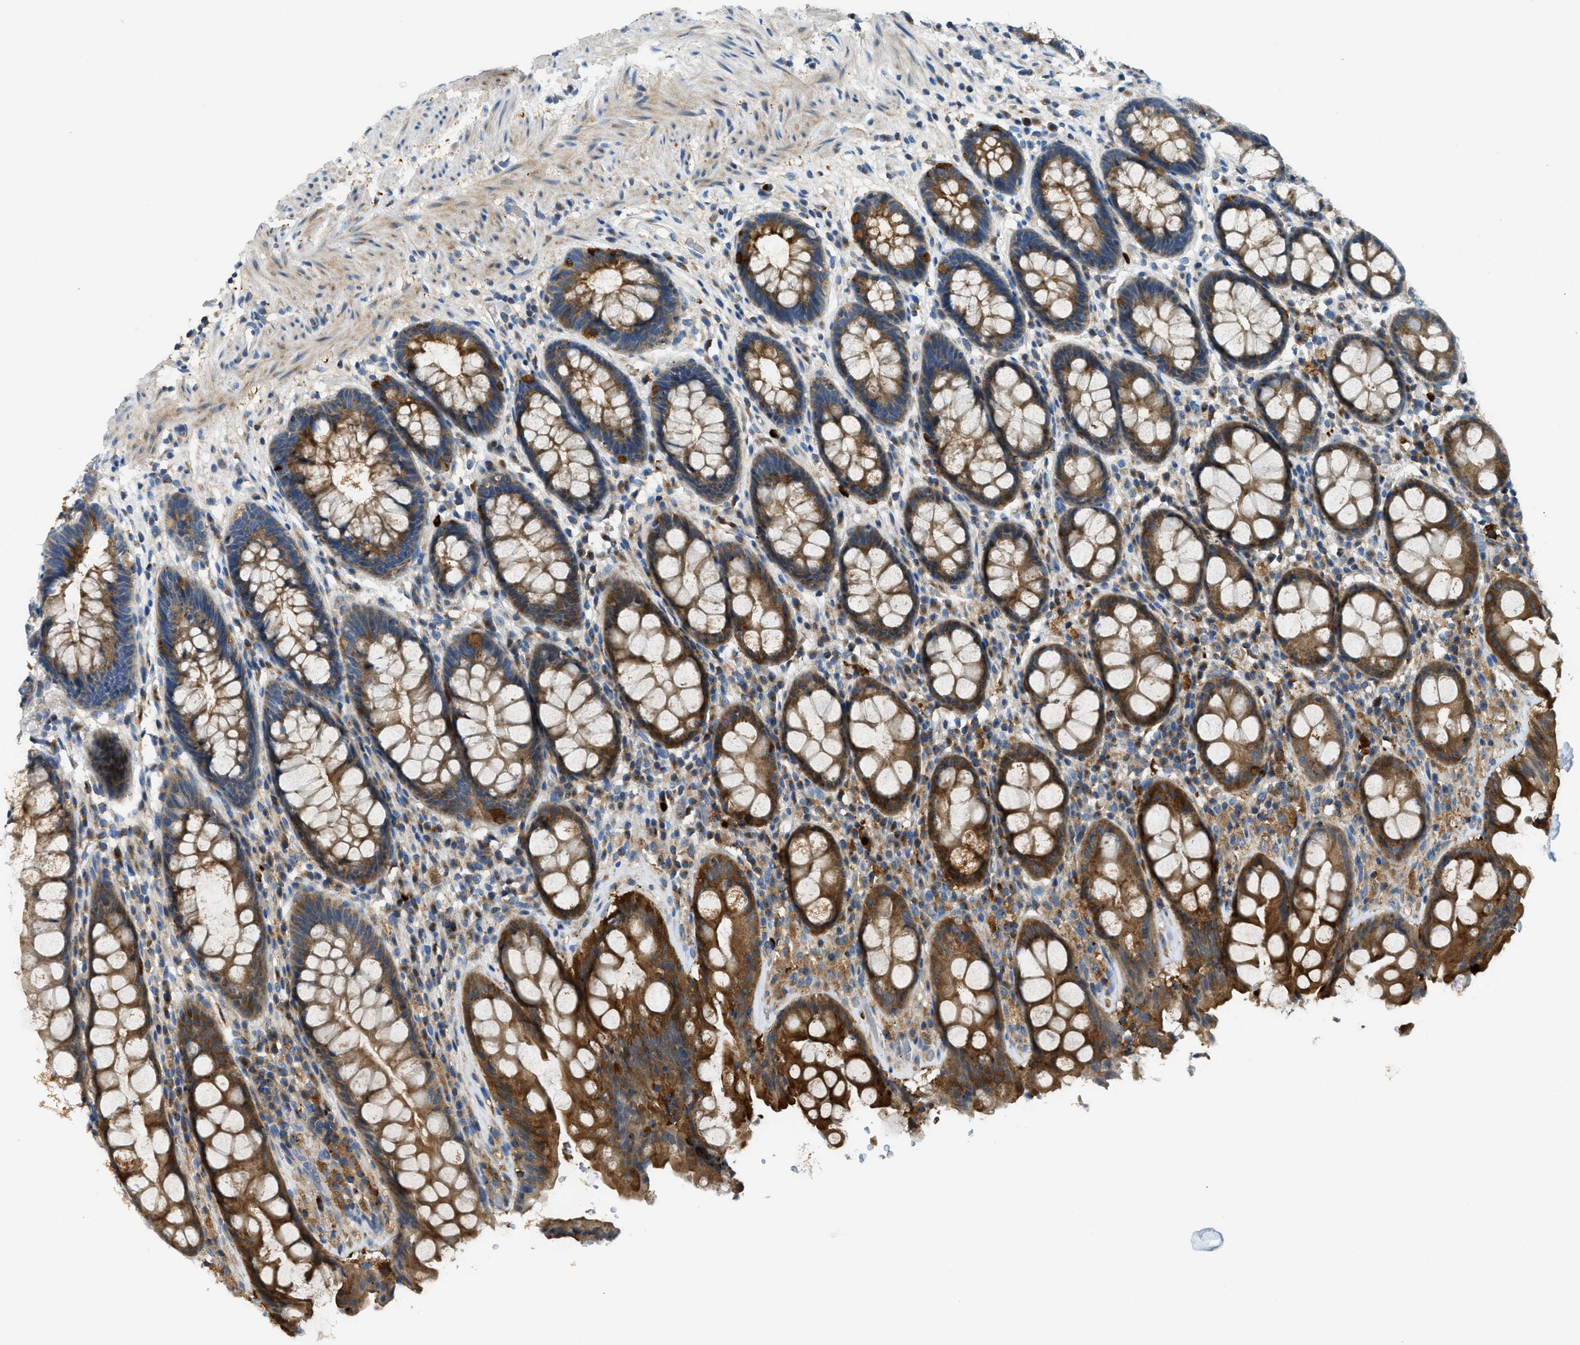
{"staining": {"intensity": "strong", "quantity": ">75%", "location": "cytoplasmic/membranous"}, "tissue": "rectum", "cell_type": "Glandular cells", "image_type": "normal", "snomed": [{"axis": "morphology", "description": "Normal tissue, NOS"}, {"axis": "topography", "description": "Rectum"}], "caption": "This photomicrograph reveals immunohistochemistry (IHC) staining of unremarkable human rectum, with high strong cytoplasmic/membranous positivity in approximately >75% of glandular cells.", "gene": "RFFL", "patient": {"sex": "male", "age": 64}}